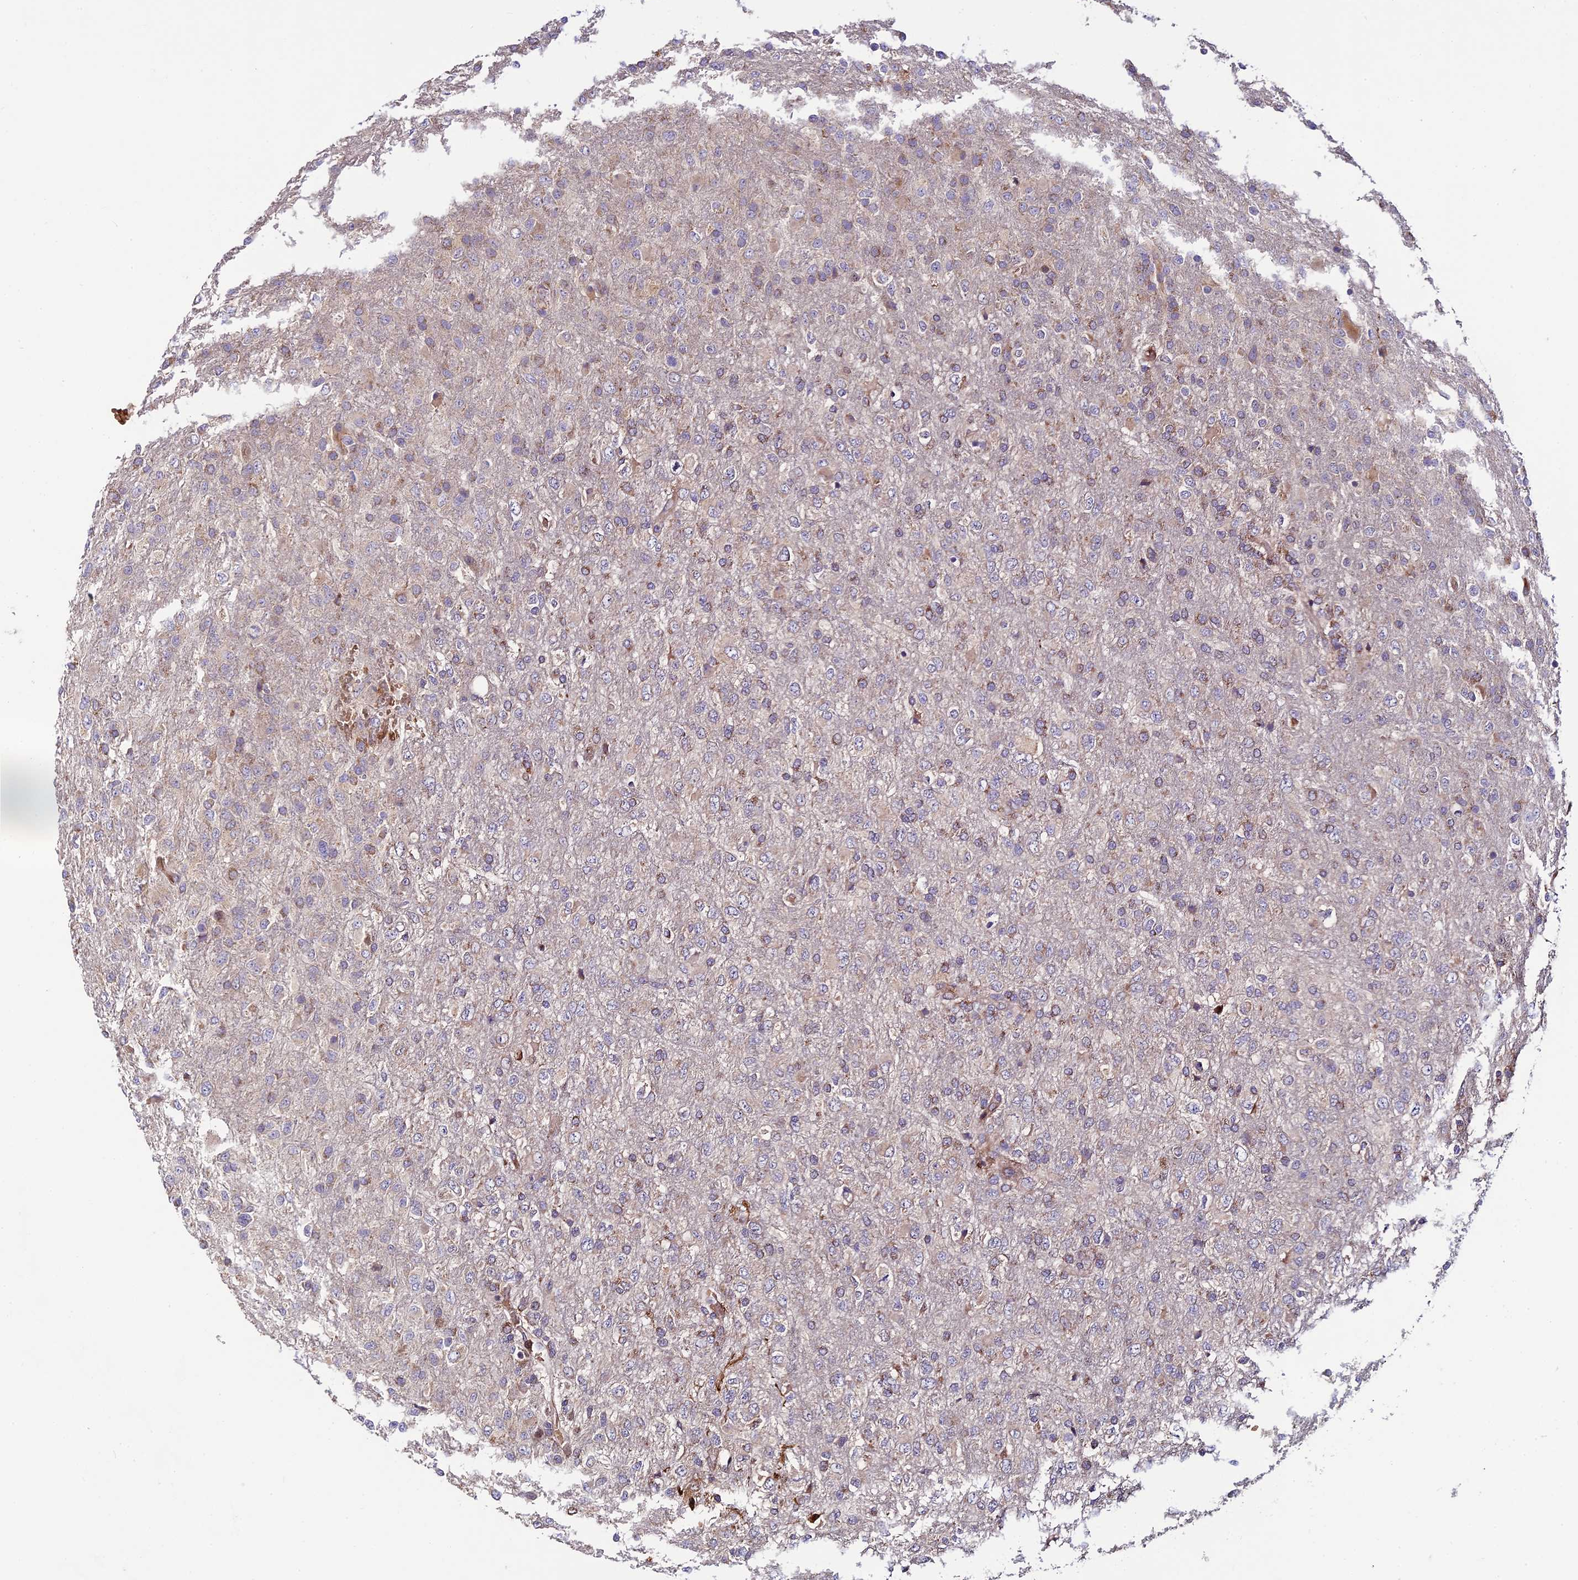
{"staining": {"intensity": "weak", "quantity": "<25%", "location": "cytoplasmic/membranous"}, "tissue": "glioma", "cell_type": "Tumor cells", "image_type": "cancer", "snomed": [{"axis": "morphology", "description": "Glioma, malignant, High grade"}, {"axis": "topography", "description": "Brain"}], "caption": "Immunohistochemistry image of human glioma stained for a protein (brown), which reveals no expression in tumor cells.", "gene": "UFSP2", "patient": {"sex": "female", "age": 74}}